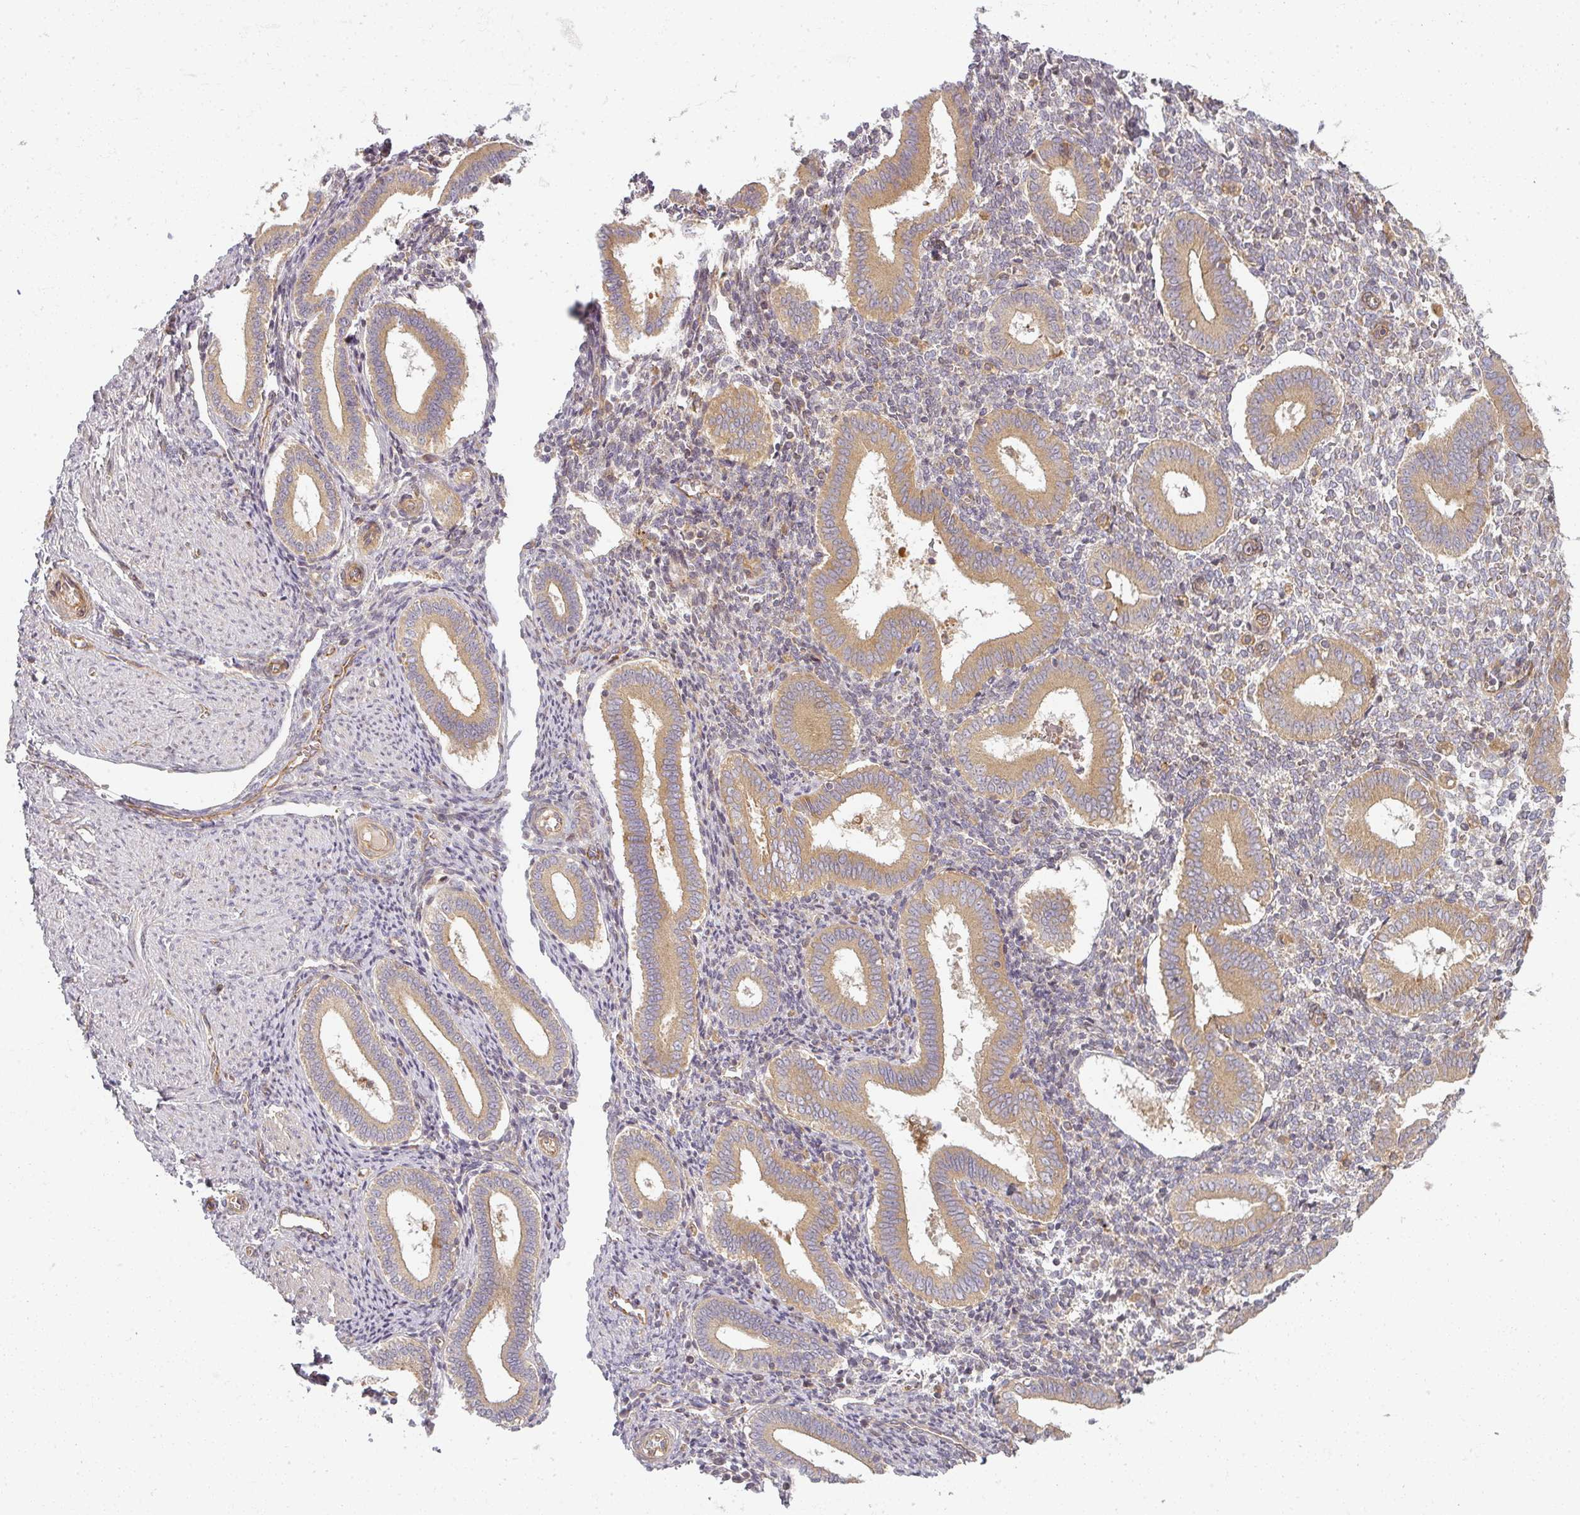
{"staining": {"intensity": "weak", "quantity": "25%-75%", "location": "cytoplasmic/membranous"}, "tissue": "endometrium", "cell_type": "Cells in endometrial stroma", "image_type": "normal", "snomed": [{"axis": "morphology", "description": "Normal tissue, NOS"}, {"axis": "topography", "description": "Endometrium"}], "caption": "This image exhibits immunohistochemistry staining of benign human endometrium, with low weak cytoplasmic/membranous expression in about 25%-75% of cells in endometrial stroma.", "gene": "CNOT1", "patient": {"sex": "female", "age": 44}}